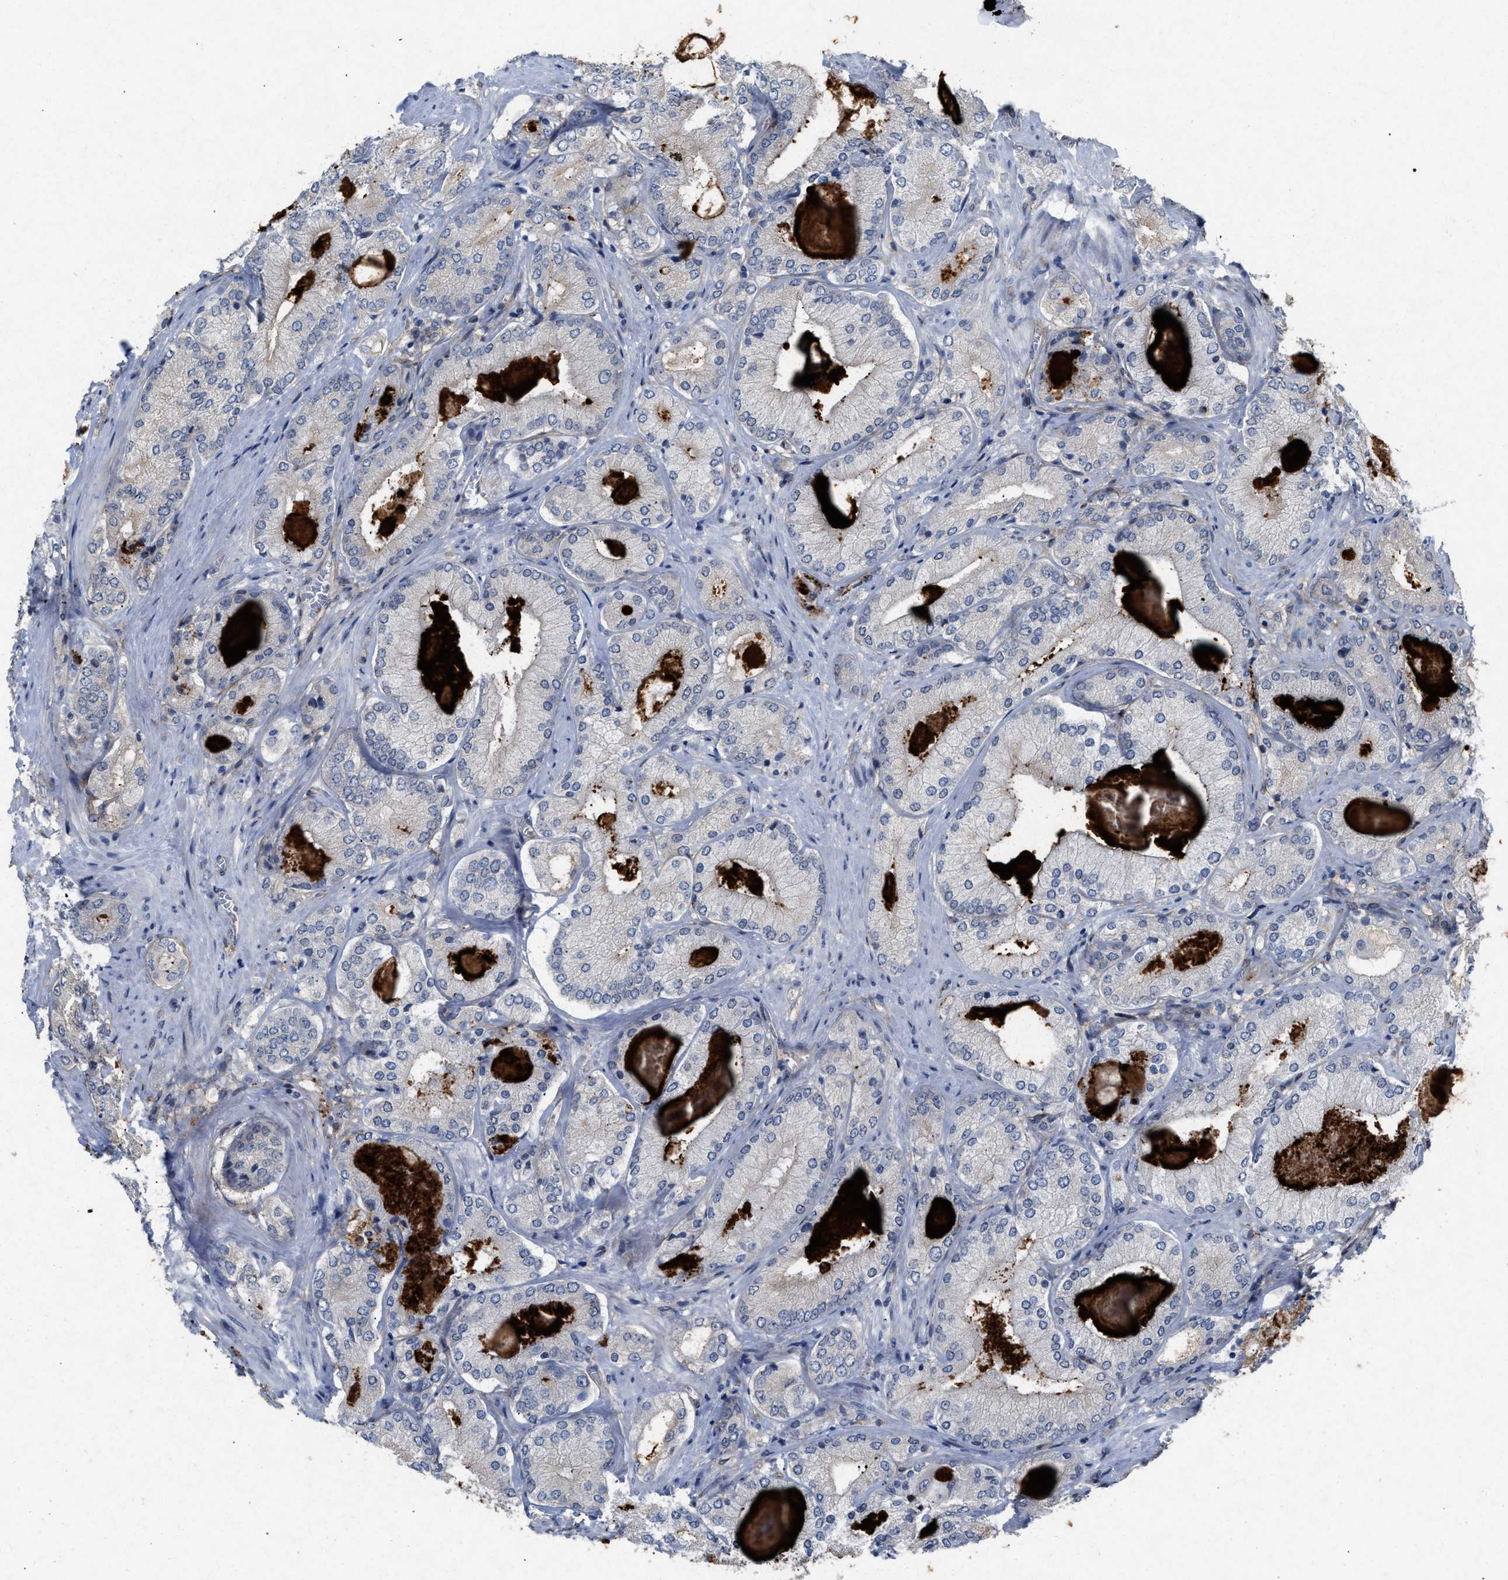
{"staining": {"intensity": "negative", "quantity": "none", "location": "none"}, "tissue": "prostate cancer", "cell_type": "Tumor cells", "image_type": "cancer", "snomed": [{"axis": "morphology", "description": "Adenocarcinoma, Low grade"}, {"axis": "topography", "description": "Prostate"}], "caption": "There is no significant positivity in tumor cells of adenocarcinoma (low-grade) (prostate).", "gene": "PDGFRA", "patient": {"sex": "male", "age": 65}}